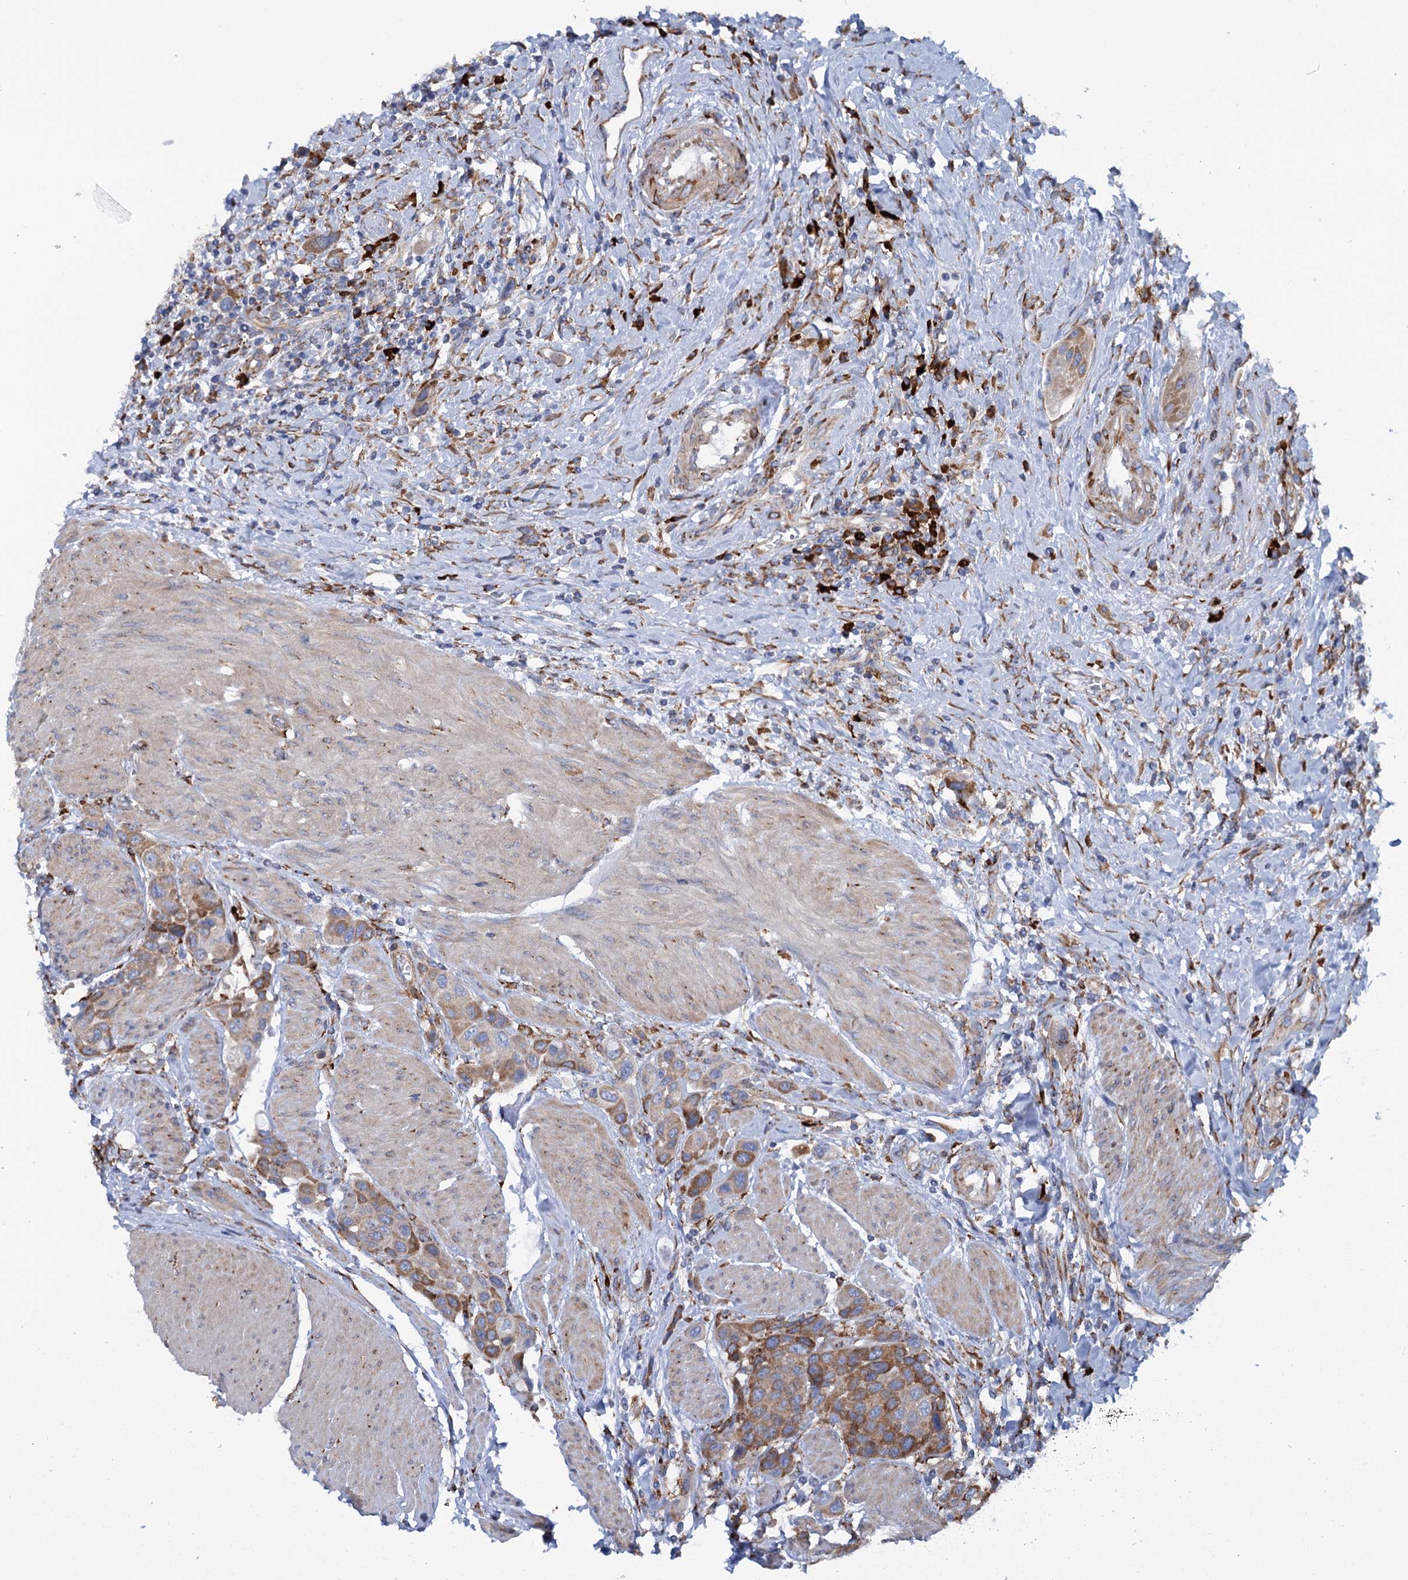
{"staining": {"intensity": "moderate", "quantity": ">75%", "location": "cytoplasmic/membranous"}, "tissue": "urothelial cancer", "cell_type": "Tumor cells", "image_type": "cancer", "snomed": [{"axis": "morphology", "description": "Urothelial carcinoma, High grade"}, {"axis": "topography", "description": "Urinary bladder"}], "caption": "Immunohistochemistry (IHC) histopathology image of neoplastic tissue: urothelial carcinoma (high-grade) stained using immunohistochemistry displays medium levels of moderate protein expression localized specifically in the cytoplasmic/membranous of tumor cells, appearing as a cytoplasmic/membranous brown color.", "gene": "SHE", "patient": {"sex": "male", "age": 50}}